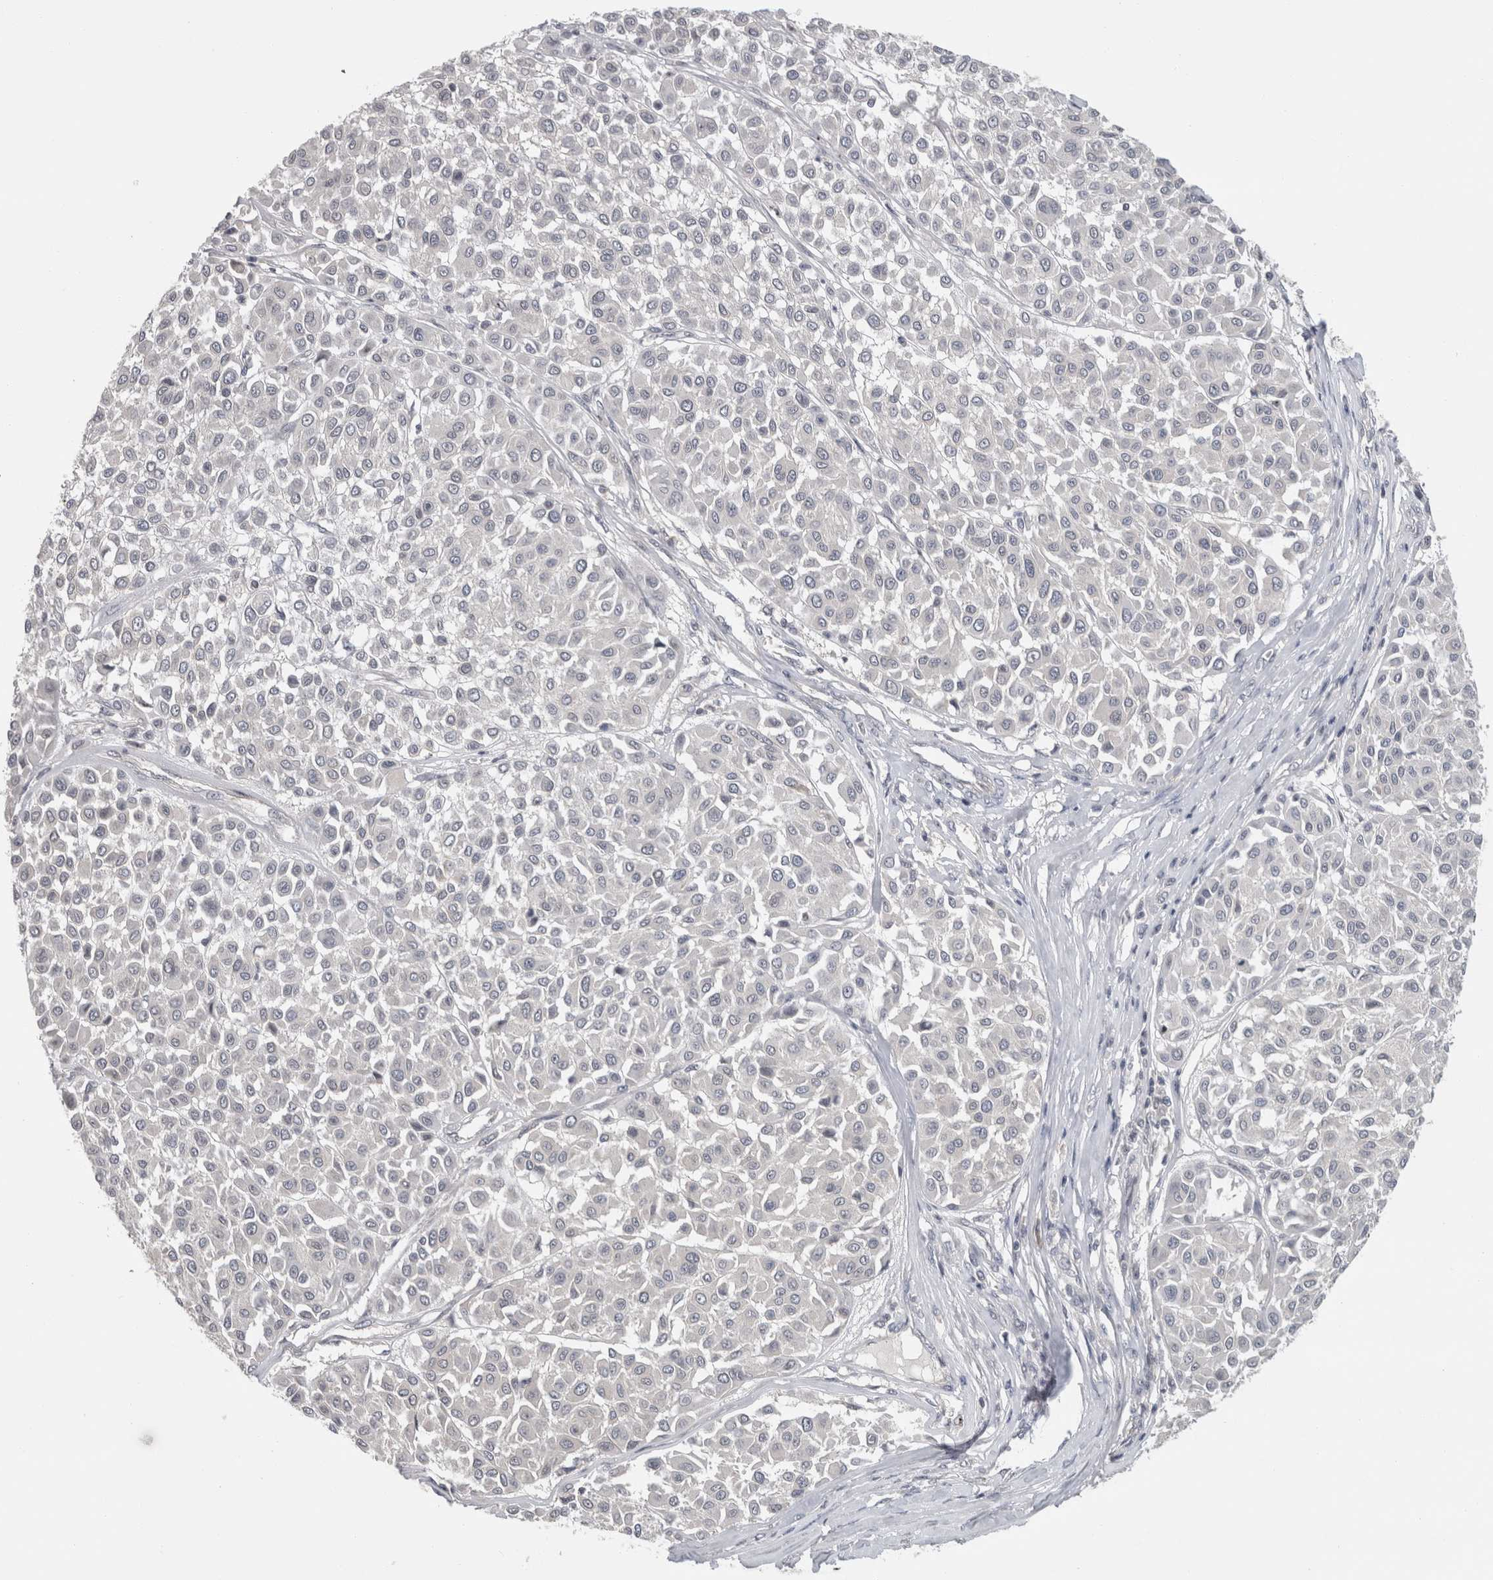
{"staining": {"intensity": "negative", "quantity": "none", "location": "none"}, "tissue": "melanoma", "cell_type": "Tumor cells", "image_type": "cancer", "snomed": [{"axis": "morphology", "description": "Malignant melanoma, Metastatic site"}, {"axis": "topography", "description": "Soft tissue"}], "caption": "Immunohistochemical staining of melanoma exhibits no significant expression in tumor cells.", "gene": "RBM28", "patient": {"sex": "male", "age": 41}}